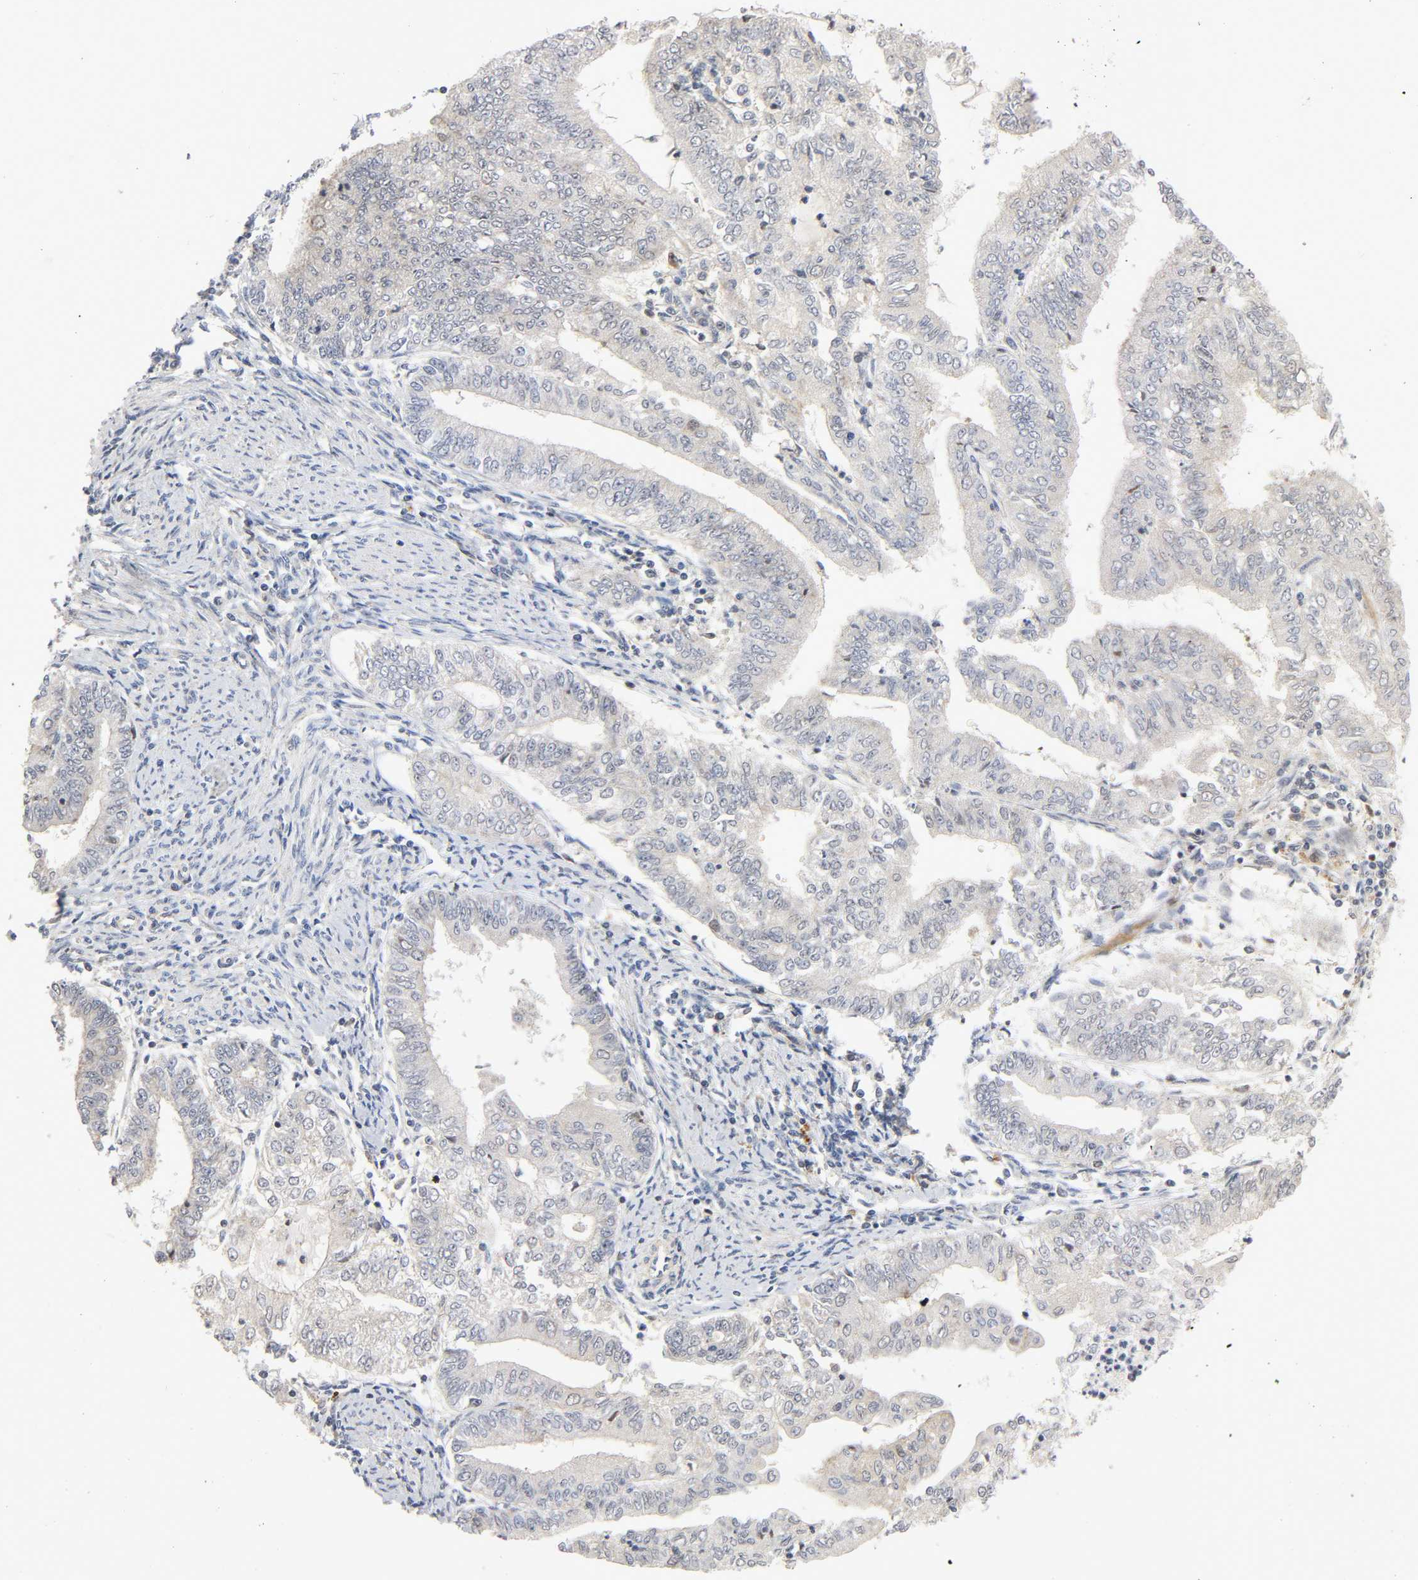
{"staining": {"intensity": "negative", "quantity": "none", "location": "none"}, "tissue": "endometrial cancer", "cell_type": "Tumor cells", "image_type": "cancer", "snomed": [{"axis": "morphology", "description": "Adenocarcinoma, NOS"}, {"axis": "topography", "description": "Endometrium"}], "caption": "Human endometrial cancer (adenocarcinoma) stained for a protein using IHC displays no positivity in tumor cells.", "gene": "CASP9", "patient": {"sex": "female", "age": 66}}